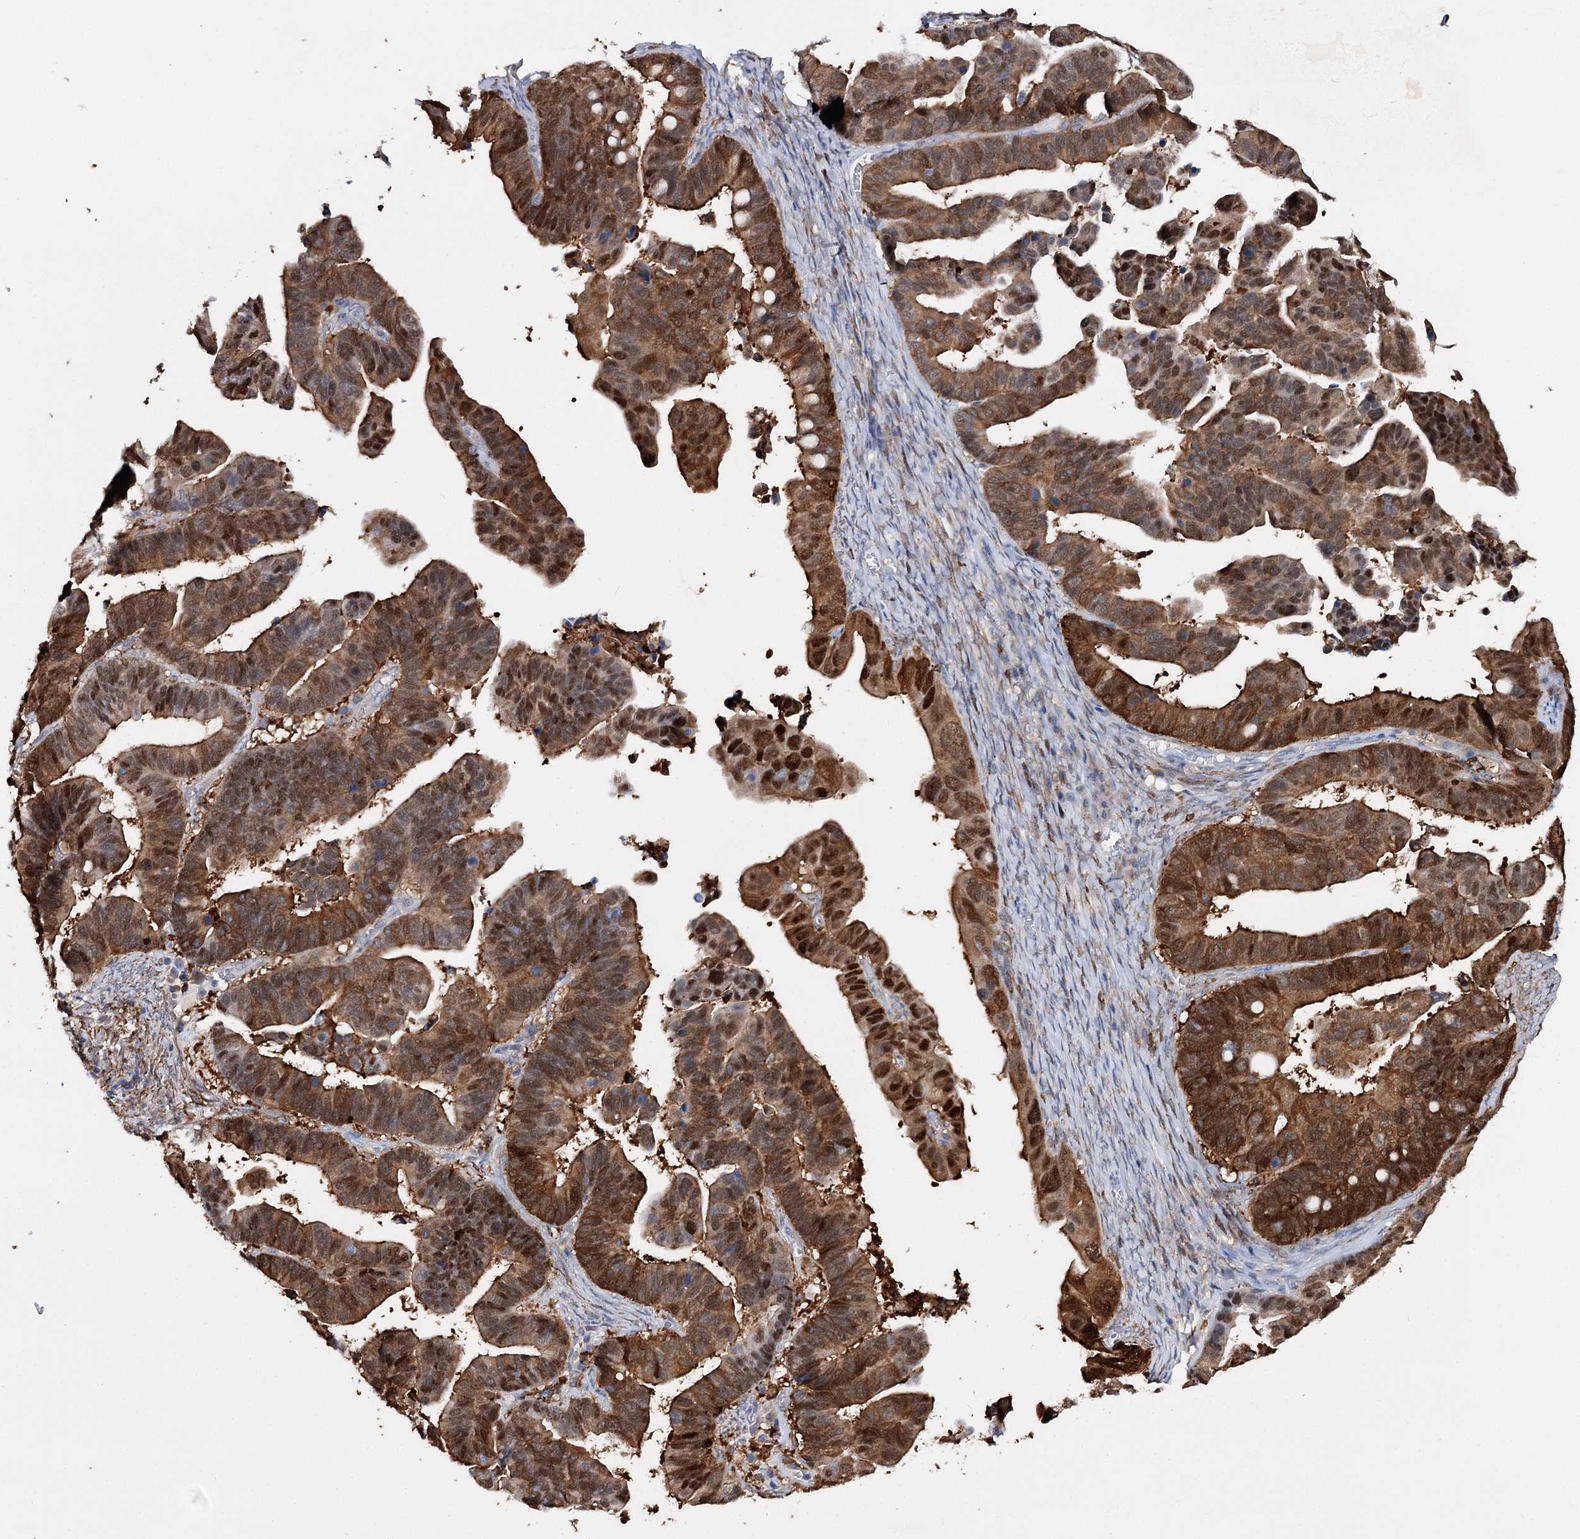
{"staining": {"intensity": "strong", "quantity": ">75%", "location": "cytoplasmic/membranous,nuclear"}, "tissue": "ovarian cancer", "cell_type": "Tumor cells", "image_type": "cancer", "snomed": [{"axis": "morphology", "description": "Cystadenocarcinoma, serous, NOS"}, {"axis": "topography", "description": "Ovary"}], "caption": "An IHC histopathology image of tumor tissue is shown. Protein staining in brown shows strong cytoplasmic/membranous and nuclear positivity in serous cystadenocarcinoma (ovarian) within tumor cells.", "gene": "CFAP46", "patient": {"sex": "female", "age": 56}}